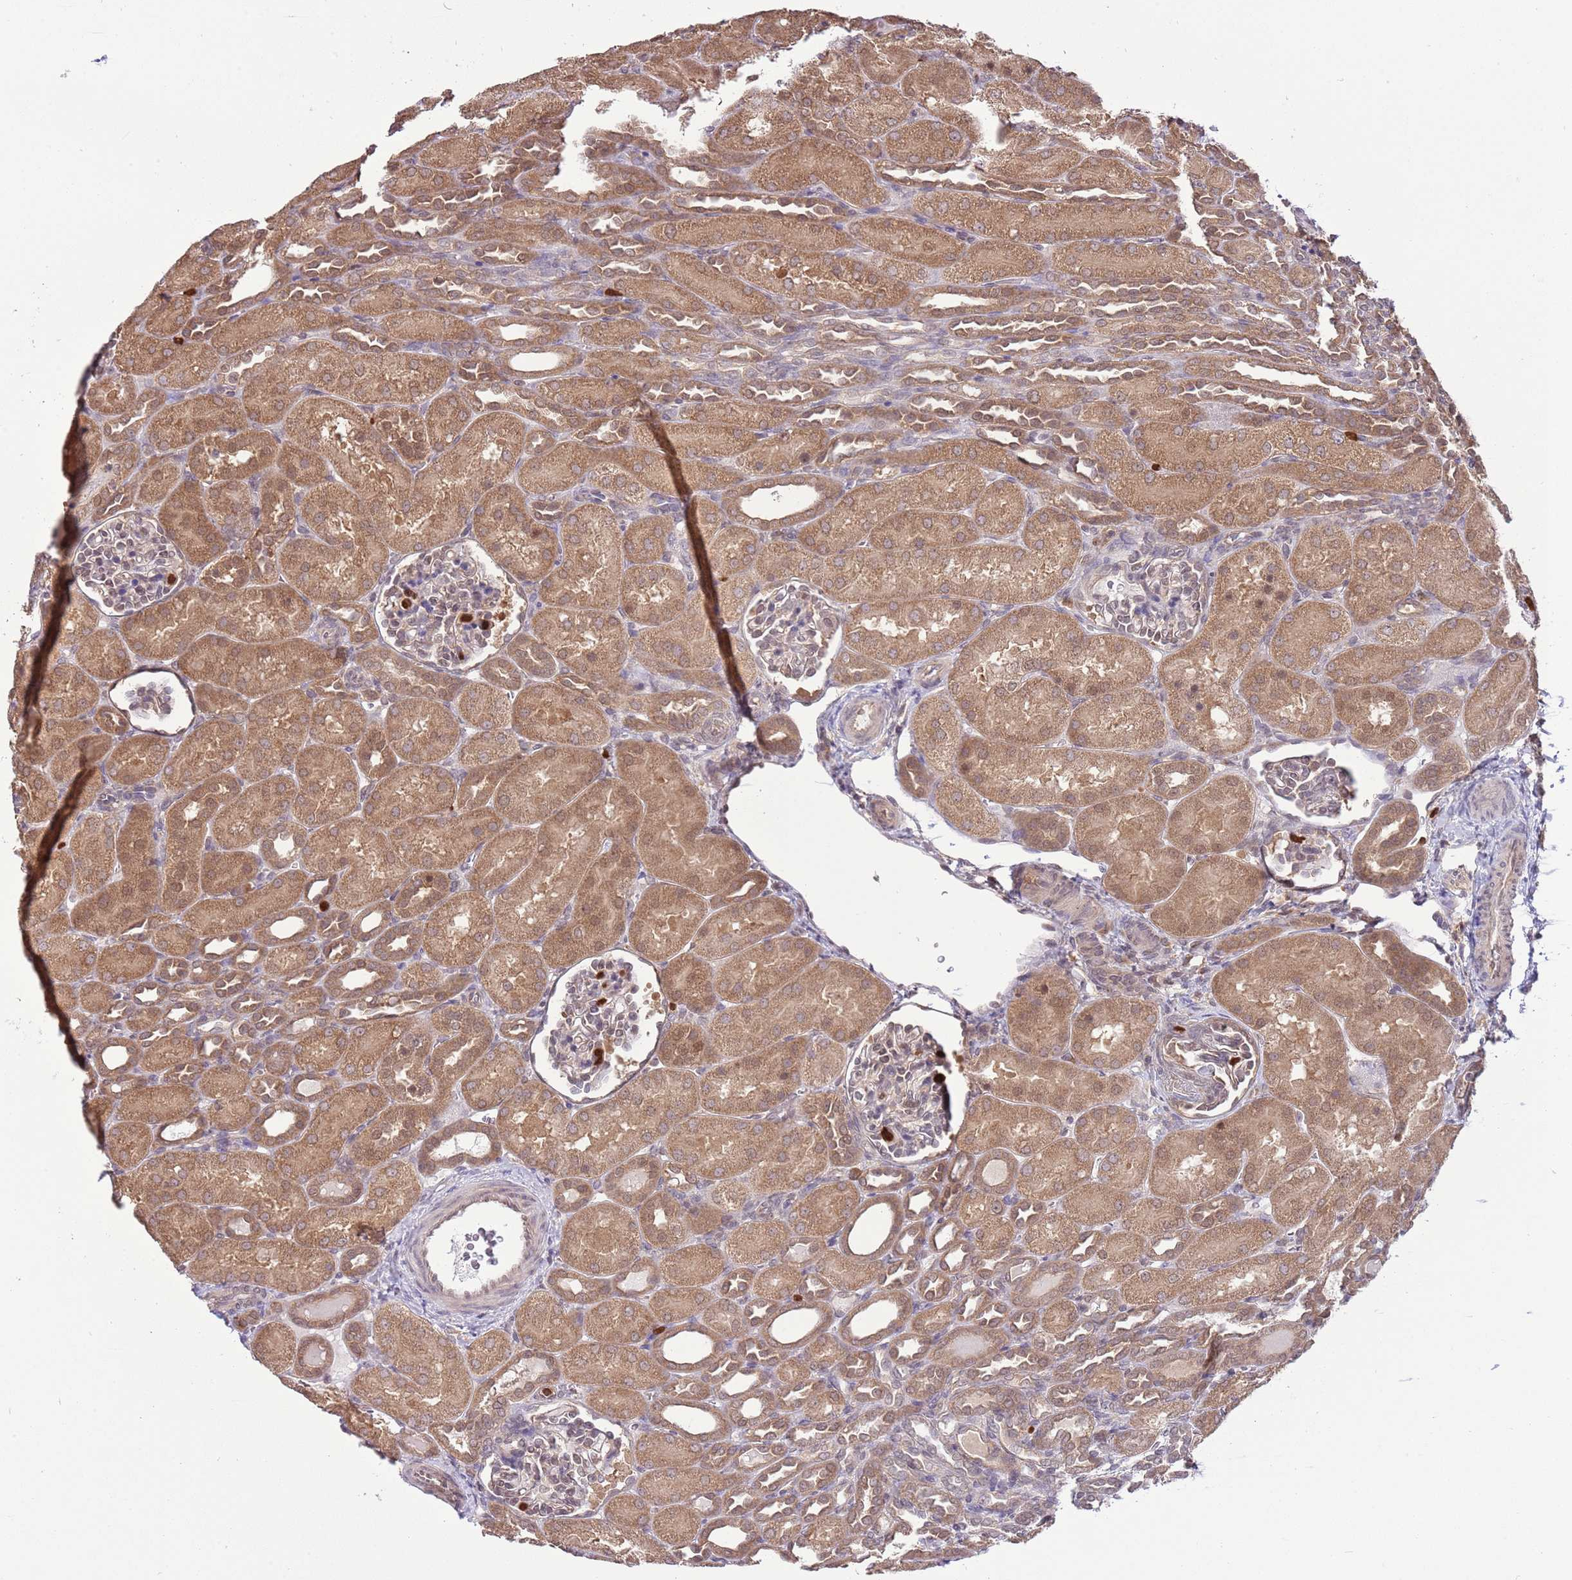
{"staining": {"intensity": "weak", "quantity": "25%-75%", "location": "cytoplasmic/membranous,nuclear"}, "tissue": "kidney", "cell_type": "Cells in glomeruli", "image_type": "normal", "snomed": [{"axis": "morphology", "description": "Normal tissue, NOS"}, {"axis": "topography", "description": "Kidney"}], "caption": "Cells in glomeruli reveal low levels of weak cytoplasmic/membranous,nuclear positivity in about 25%-75% of cells in benign human kidney.", "gene": "AMIGO1", "patient": {"sex": "male", "age": 1}}